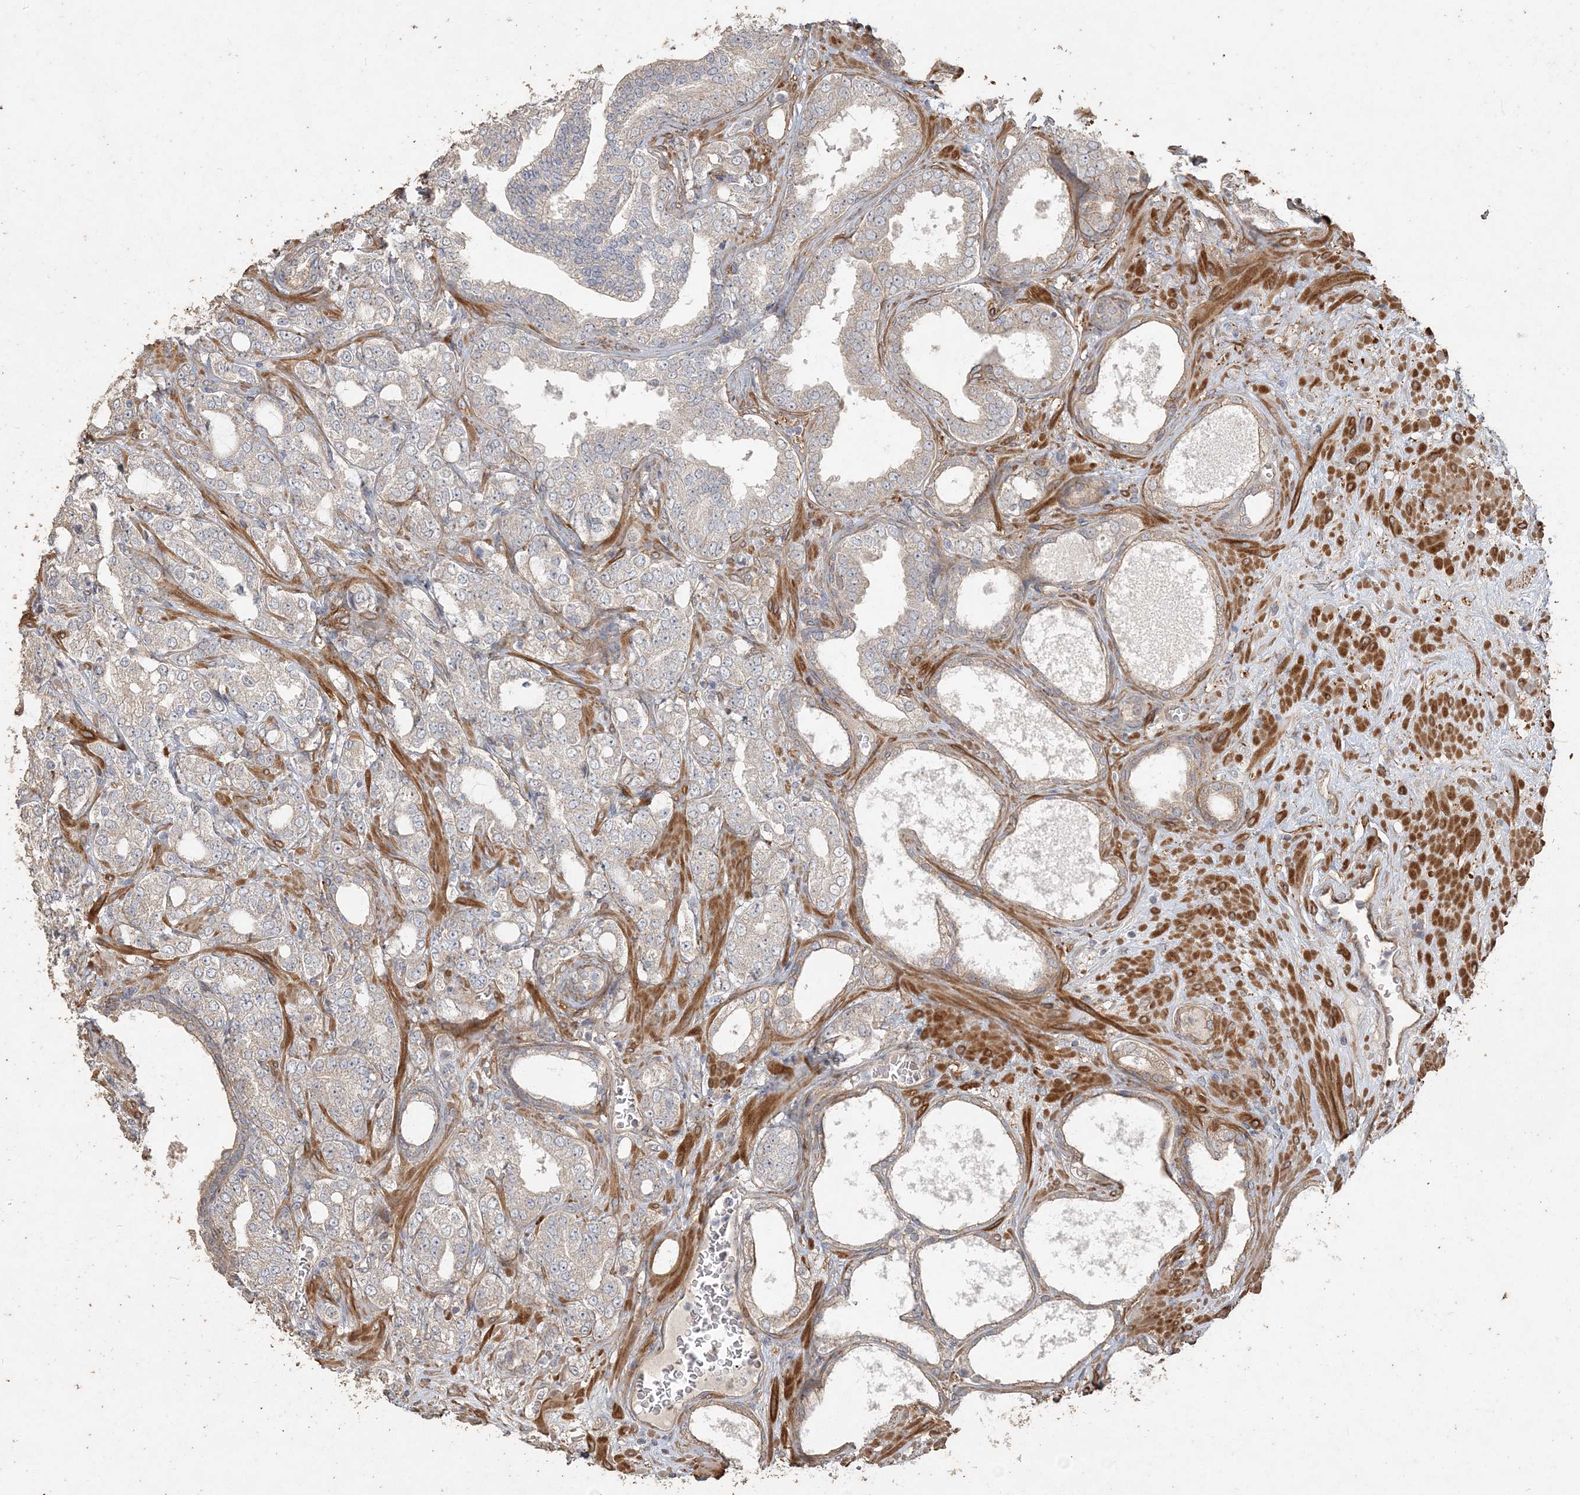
{"staining": {"intensity": "moderate", "quantity": "25%-75%", "location": "cytoplasmic/membranous"}, "tissue": "prostate cancer", "cell_type": "Tumor cells", "image_type": "cancer", "snomed": [{"axis": "morphology", "description": "Adenocarcinoma, High grade"}, {"axis": "topography", "description": "Prostate"}], "caption": "Adenocarcinoma (high-grade) (prostate) stained with a brown dye reveals moderate cytoplasmic/membranous positive staining in approximately 25%-75% of tumor cells.", "gene": "RNF145", "patient": {"sex": "male", "age": 64}}